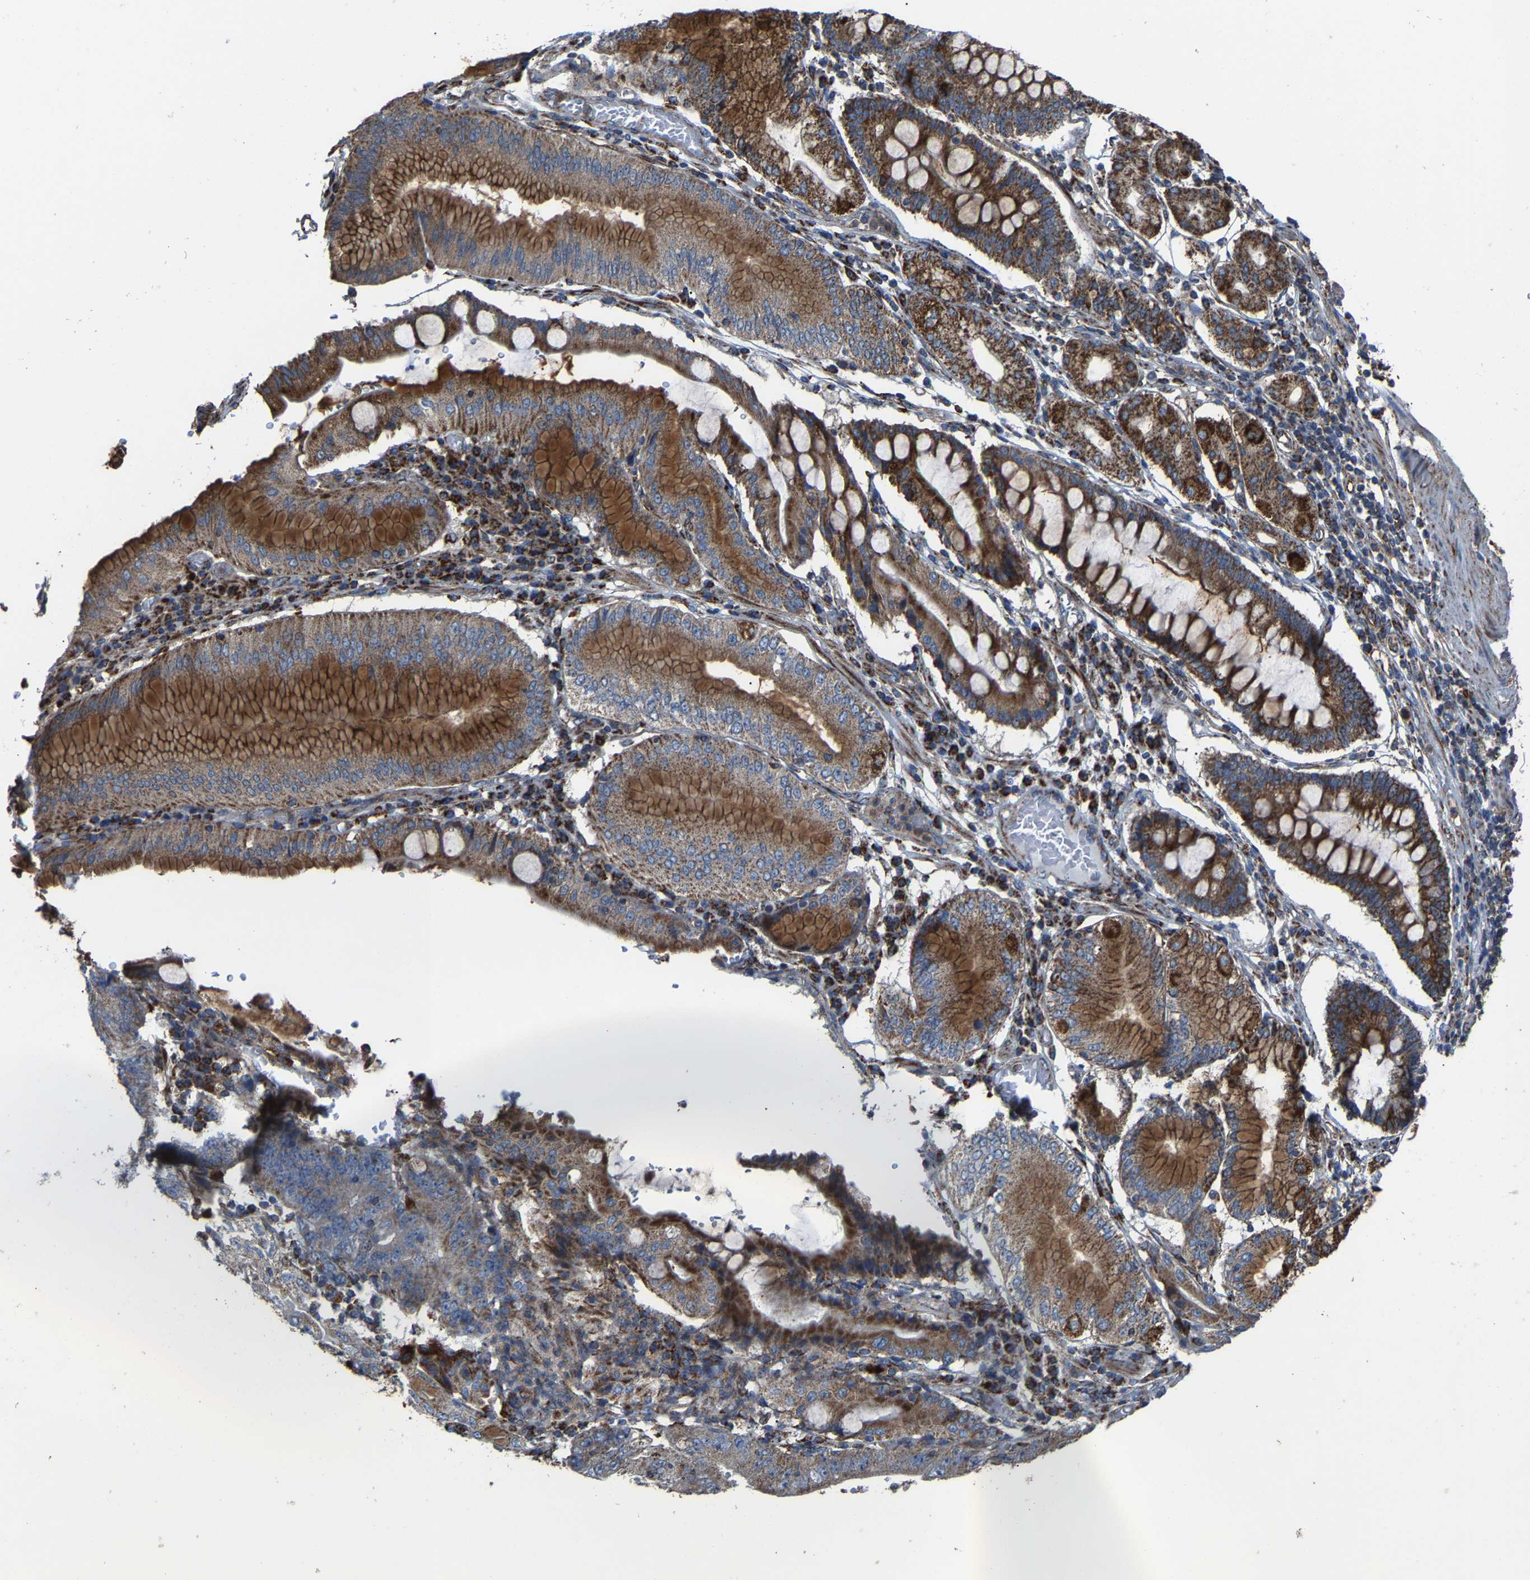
{"staining": {"intensity": "strong", "quantity": ">75%", "location": "cytoplasmic/membranous"}, "tissue": "stomach cancer", "cell_type": "Tumor cells", "image_type": "cancer", "snomed": [{"axis": "morphology", "description": "Adenocarcinoma, NOS"}, {"axis": "topography", "description": "Stomach"}], "caption": "This is an image of immunohistochemistry (IHC) staining of stomach cancer (adenocarcinoma), which shows strong expression in the cytoplasmic/membranous of tumor cells.", "gene": "NDUFV3", "patient": {"sex": "female", "age": 73}}